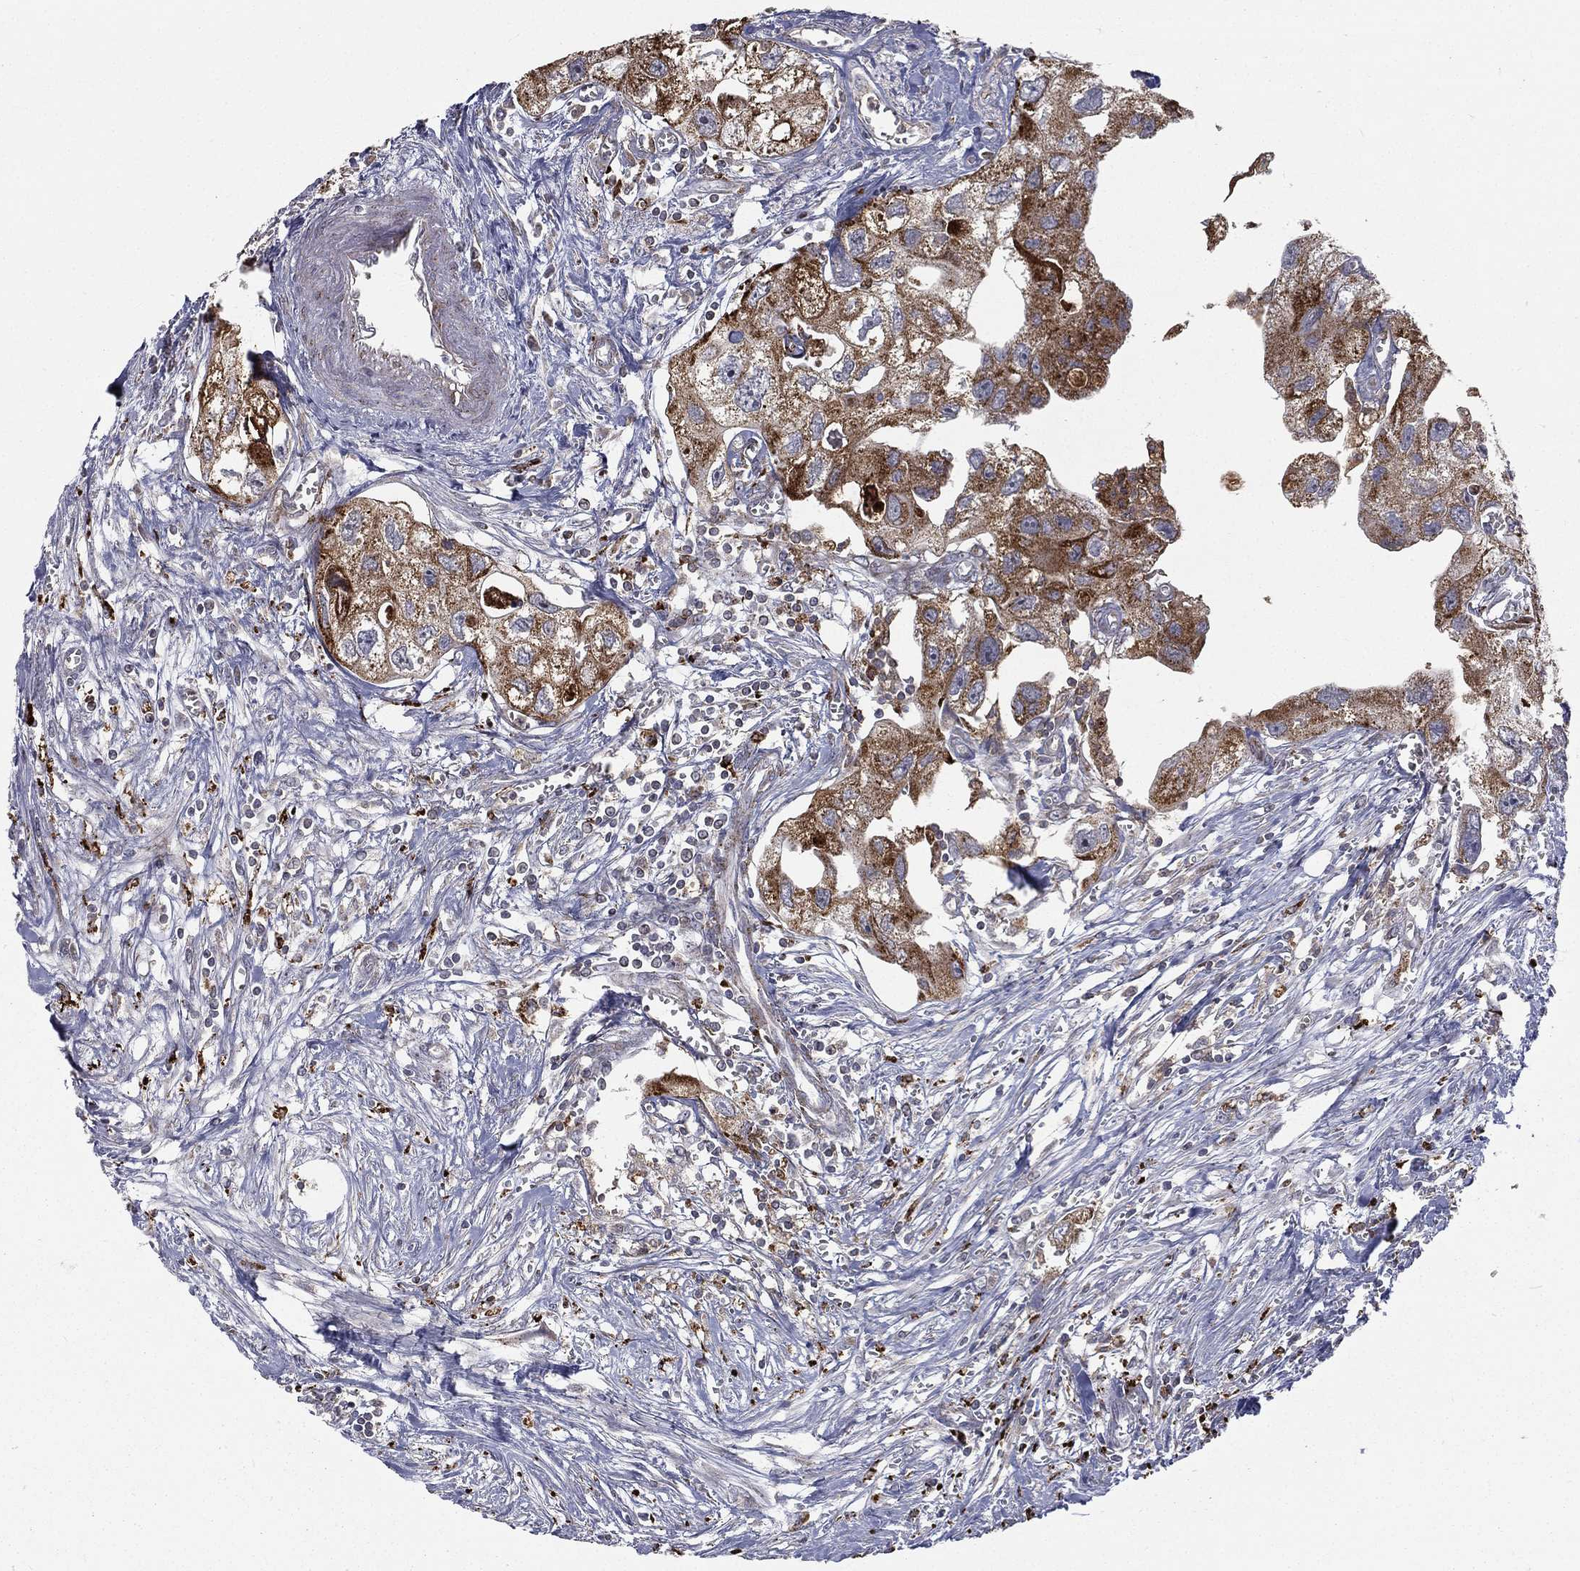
{"staining": {"intensity": "moderate", "quantity": "25%-75%", "location": "cytoplasmic/membranous"}, "tissue": "urothelial cancer", "cell_type": "Tumor cells", "image_type": "cancer", "snomed": [{"axis": "morphology", "description": "Urothelial carcinoma, High grade"}, {"axis": "topography", "description": "Urinary bladder"}], "caption": "Protein staining of high-grade urothelial carcinoma tissue displays moderate cytoplasmic/membranous positivity in about 25%-75% of tumor cells.", "gene": "RIN3", "patient": {"sex": "male", "age": 59}}